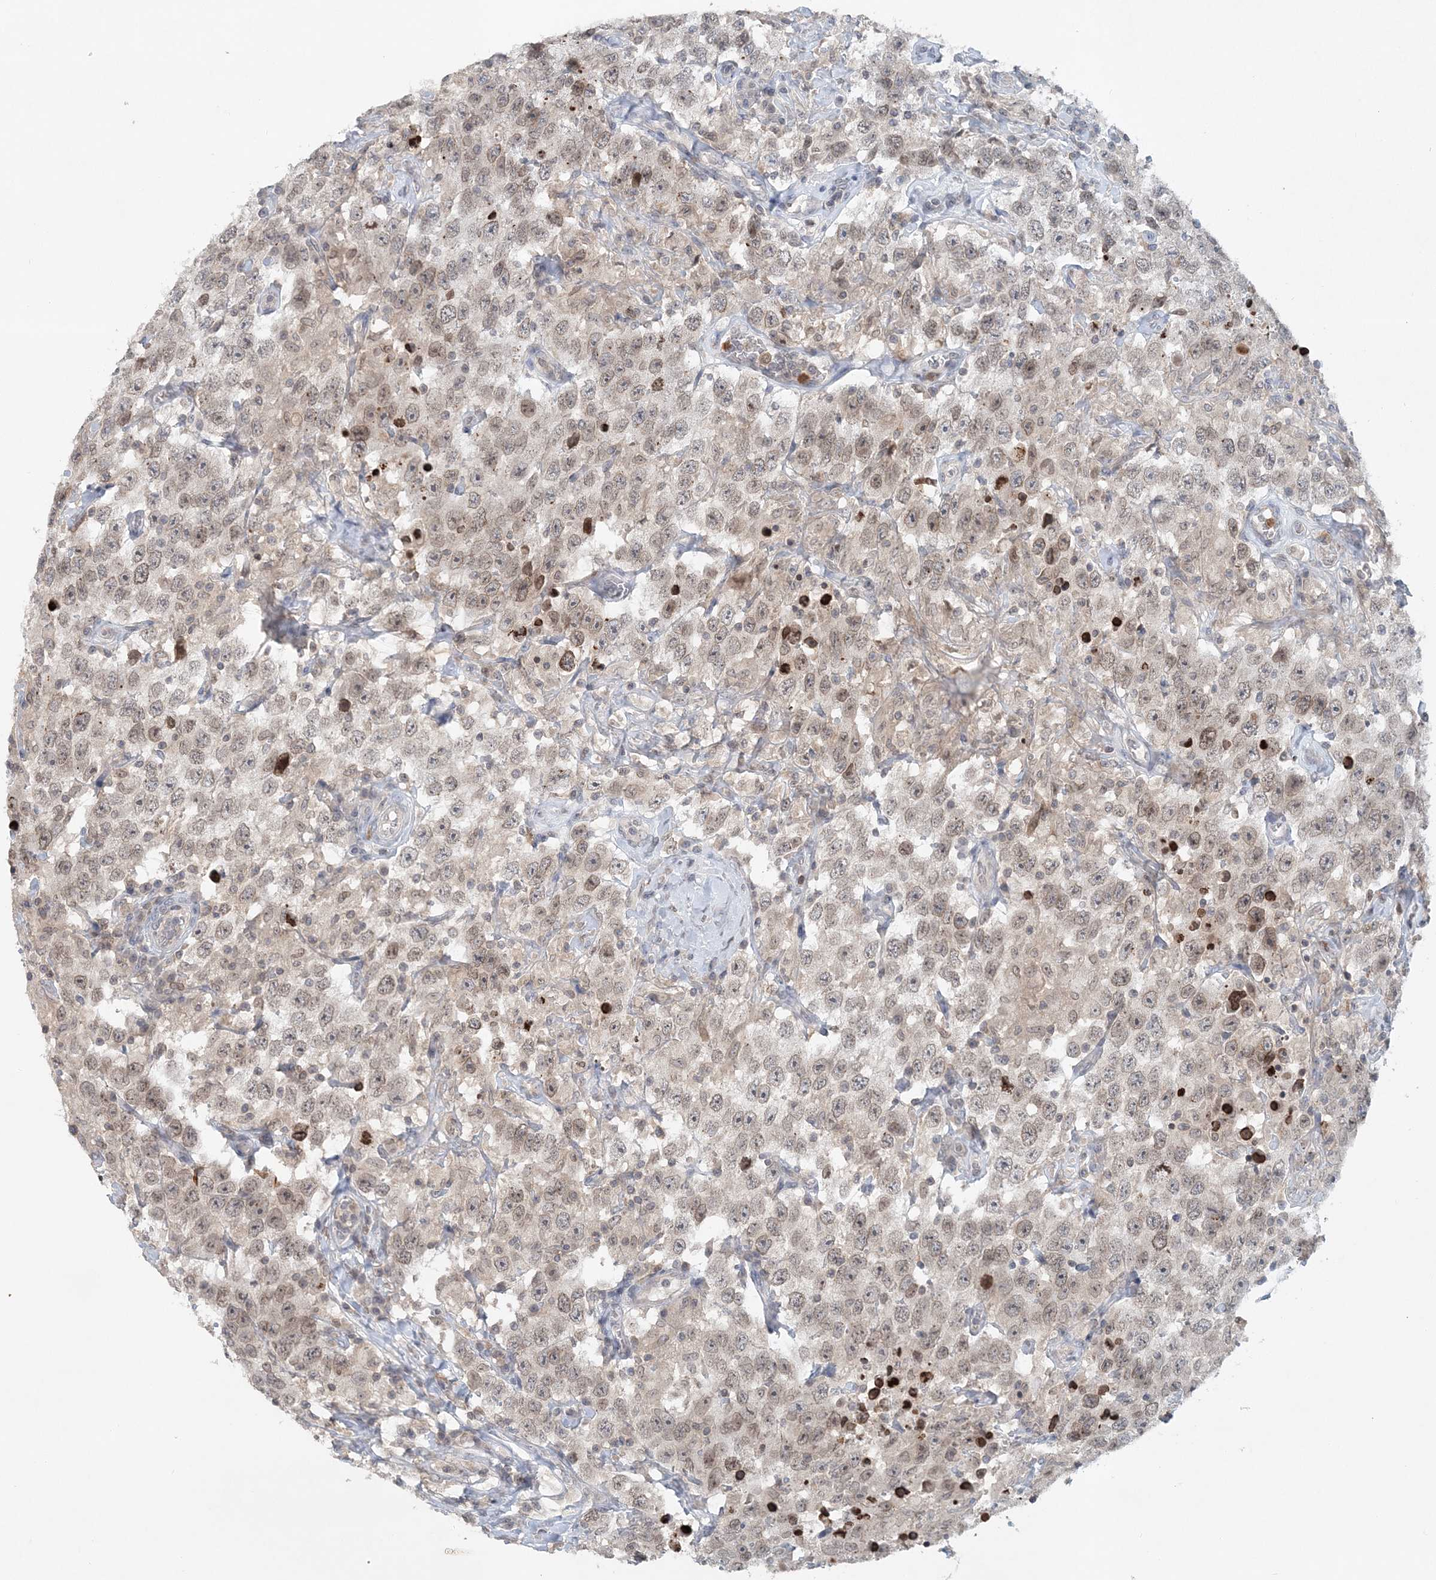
{"staining": {"intensity": "weak", "quantity": "25%-75%", "location": "nuclear"}, "tissue": "testis cancer", "cell_type": "Tumor cells", "image_type": "cancer", "snomed": [{"axis": "morphology", "description": "Seminoma, NOS"}, {"axis": "topography", "description": "Testis"}], "caption": "Immunohistochemistry histopathology image of neoplastic tissue: testis seminoma stained using immunohistochemistry (IHC) displays low levels of weak protein expression localized specifically in the nuclear of tumor cells, appearing as a nuclear brown color.", "gene": "NUP54", "patient": {"sex": "male", "age": 41}}